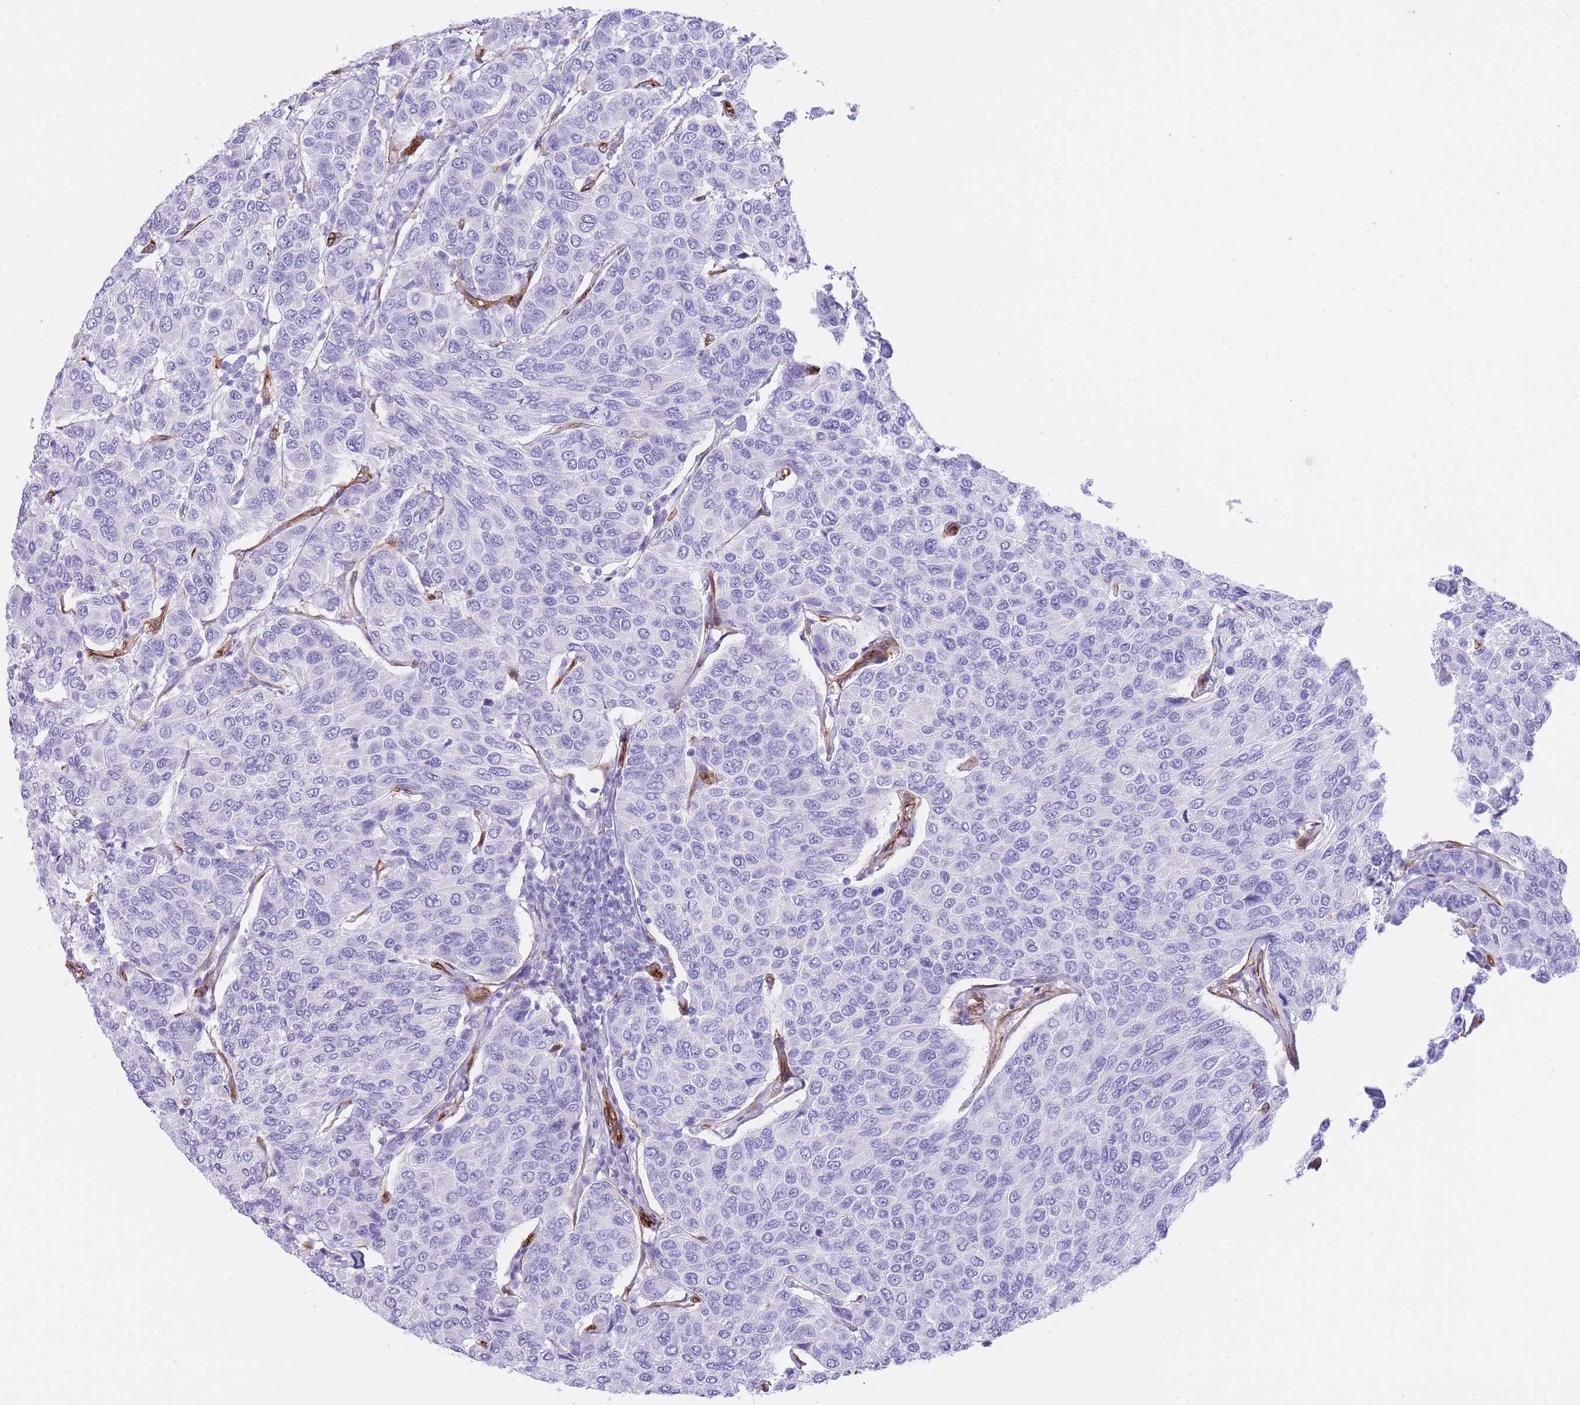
{"staining": {"intensity": "negative", "quantity": "none", "location": "none"}, "tissue": "breast cancer", "cell_type": "Tumor cells", "image_type": "cancer", "snomed": [{"axis": "morphology", "description": "Duct carcinoma"}, {"axis": "topography", "description": "Breast"}], "caption": "High magnification brightfield microscopy of breast cancer (infiltrating ductal carcinoma) stained with DAB (3,3'-diaminobenzidine) (brown) and counterstained with hematoxylin (blue): tumor cells show no significant staining.", "gene": "CAVIN1", "patient": {"sex": "female", "age": 55}}